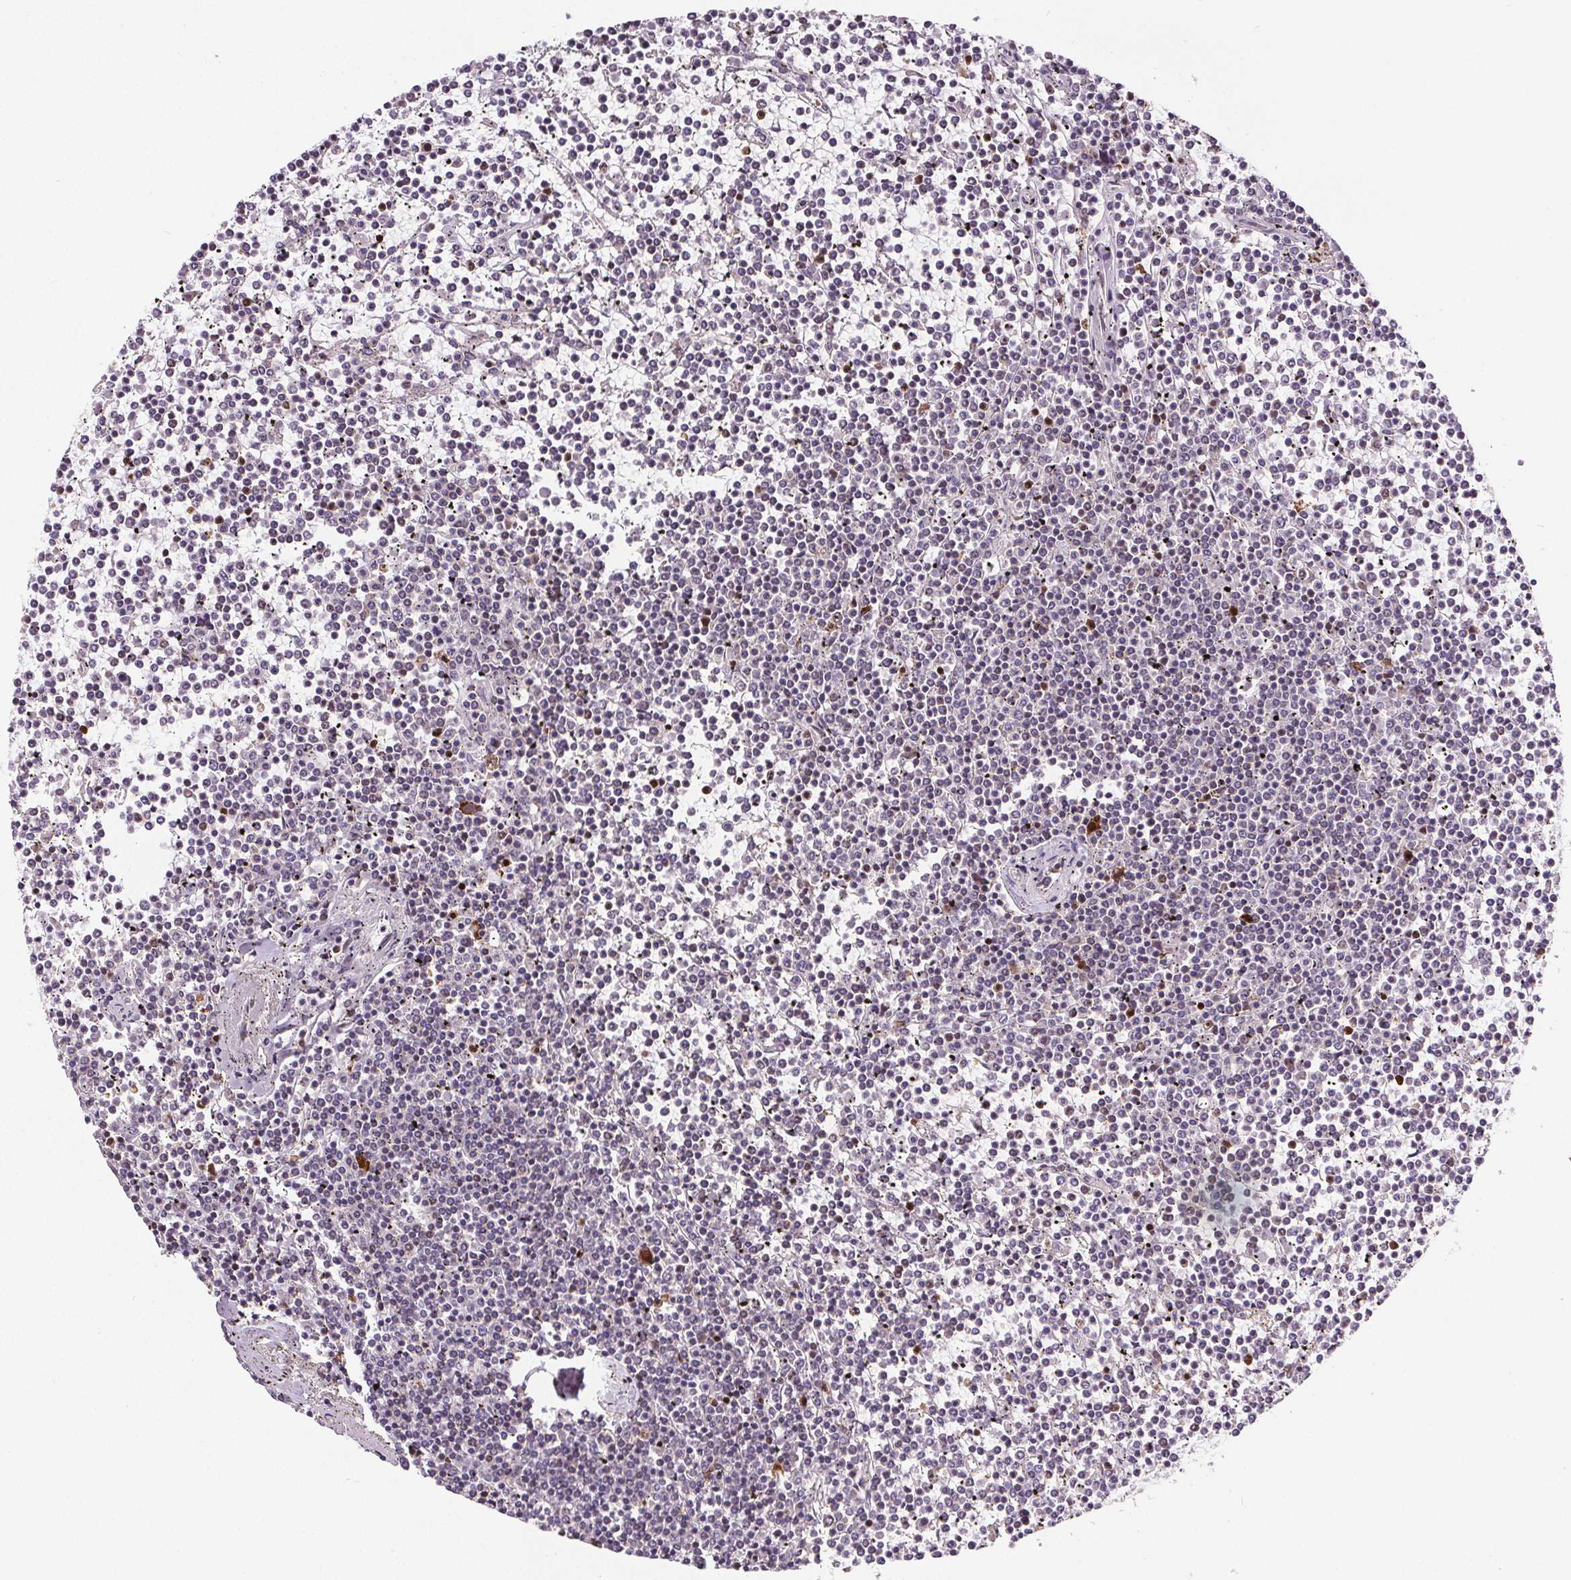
{"staining": {"intensity": "negative", "quantity": "none", "location": "none"}, "tissue": "lymphoma", "cell_type": "Tumor cells", "image_type": "cancer", "snomed": [{"axis": "morphology", "description": "Malignant lymphoma, non-Hodgkin's type, Low grade"}, {"axis": "topography", "description": "Spleen"}], "caption": "DAB immunohistochemical staining of human malignant lymphoma, non-Hodgkin's type (low-grade) demonstrates no significant positivity in tumor cells.", "gene": "SUCLA2", "patient": {"sex": "female", "age": 19}}